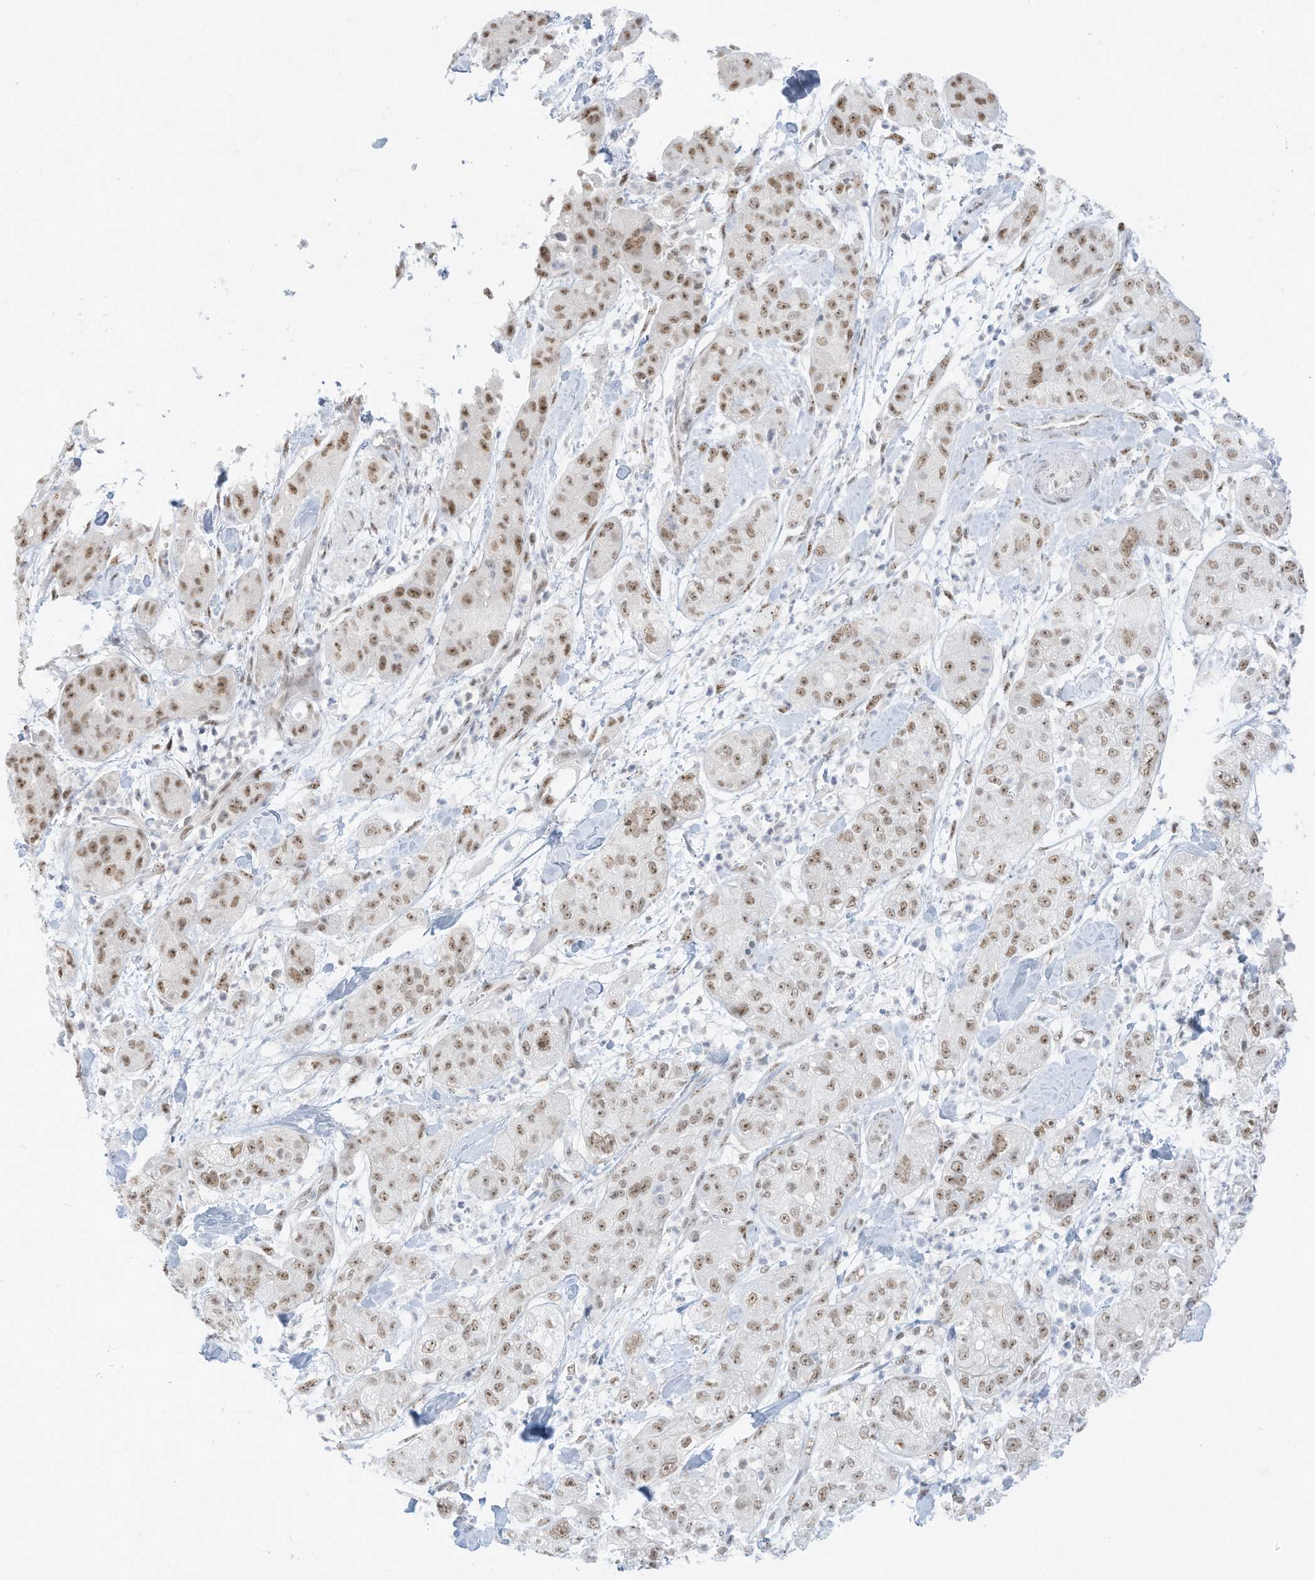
{"staining": {"intensity": "moderate", "quantity": ">75%", "location": "nuclear"}, "tissue": "pancreatic cancer", "cell_type": "Tumor cells", "image_type": "cancer", "snomed": [{"axis": "morphology", "description": "Adenocarcinoma, NOS"}, {"axis": "topography", "description": "Pancreas"}], "caption": "Immunohistochemistry (DAB) staining of human pancreatic adenocarcinoma exhibits moderate nuclear protein staining in about >75% of tumor cells.", "gene": "PGC", "patient": {"sex": "female", "age": 78}}